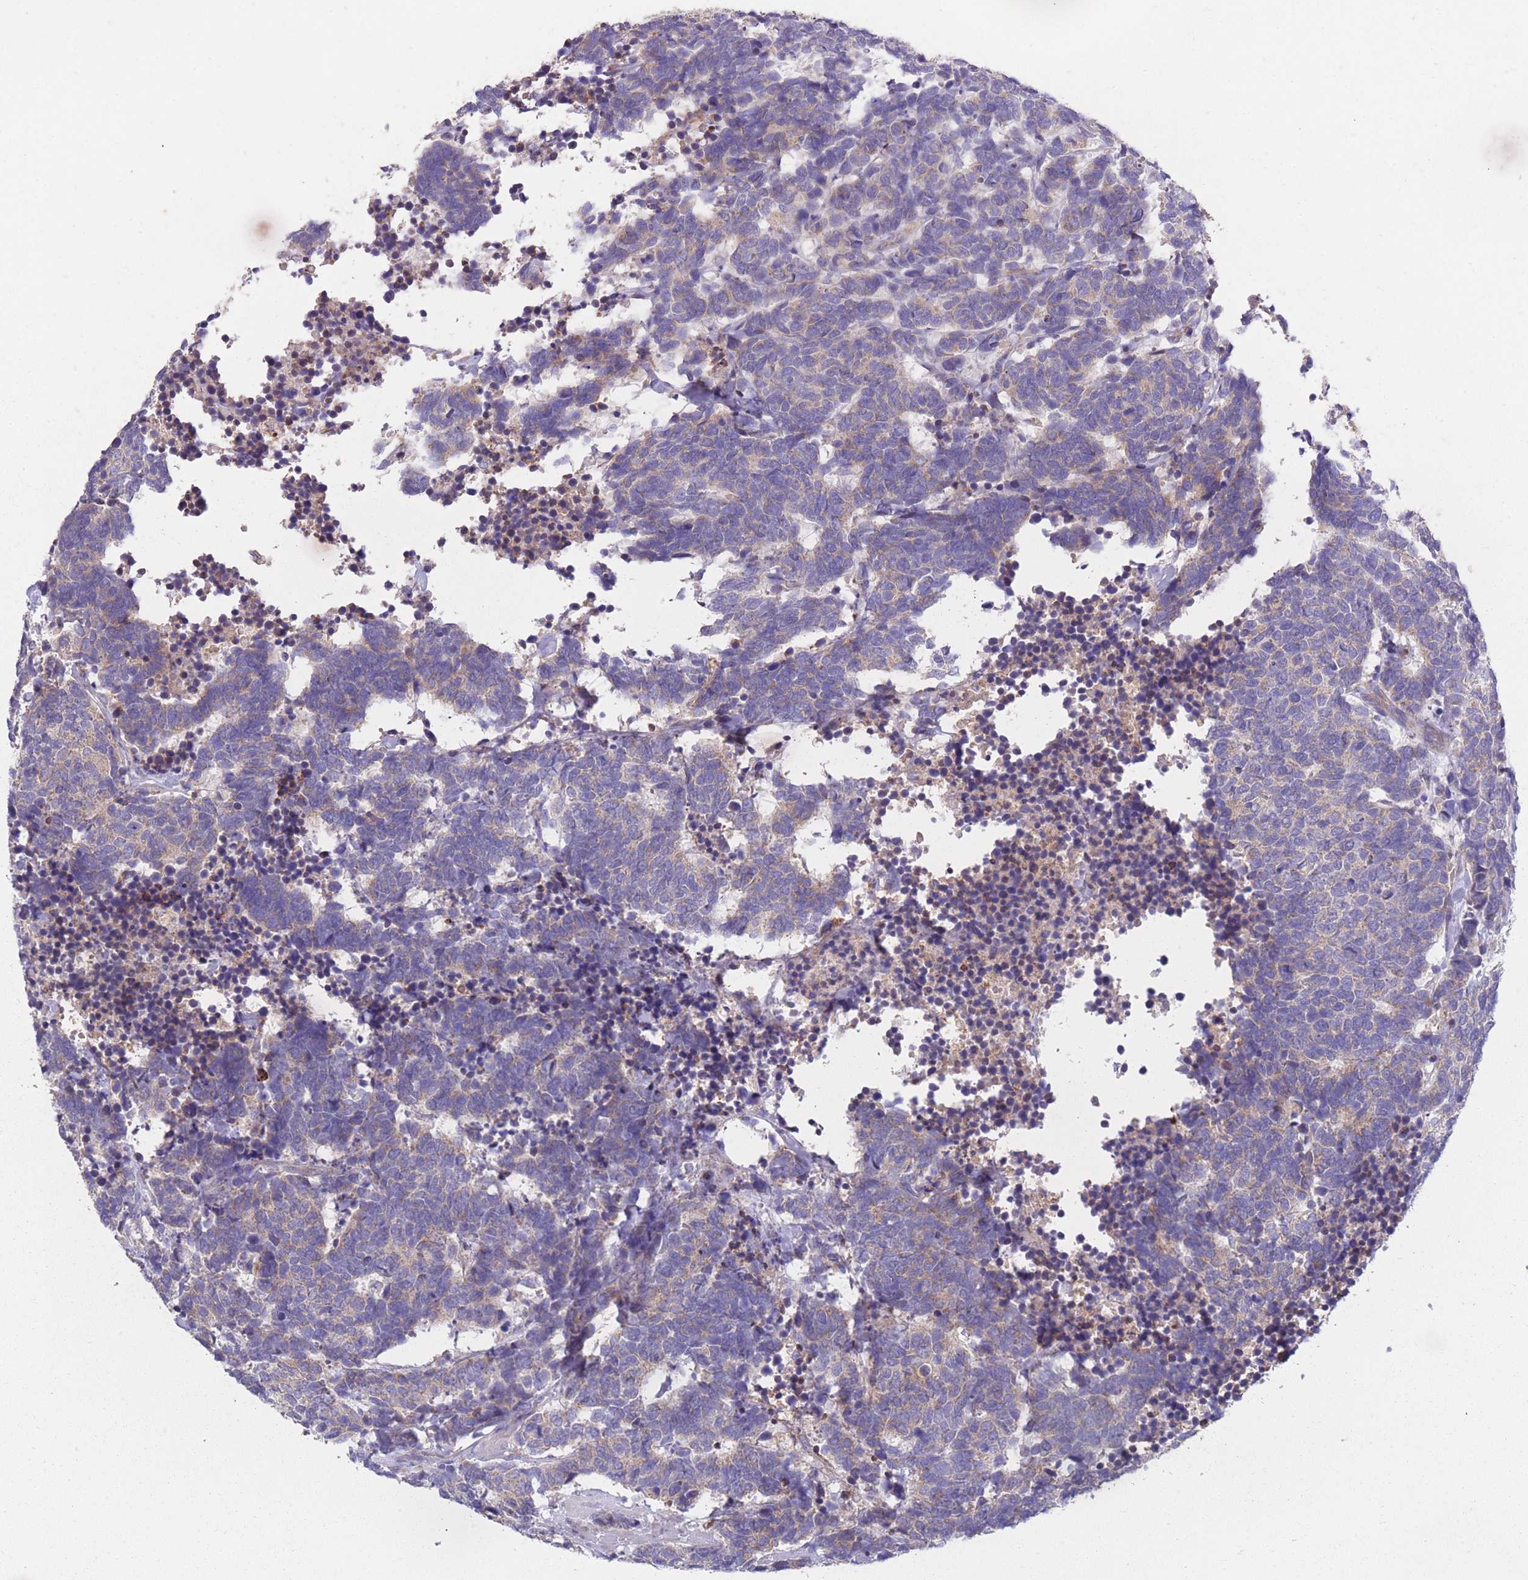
{"staining": {"intensity": "weak", "quantity": "25%-75%", "location": "cytoplasmic/membranous"}, "tissue": "carcinoid", "cell_type": "Tumor cells", "image_type": "cancer", "snomed": [{"axis": "morphology", "description": "Carcinoma, NOS"}, {"axis": "morphology", "description": "Carcinoid, malignant, NOS"}, {"axis": "topography", "description": "Urinary bladder"}], "caption": "This is an image of immunohistochemistry staining of carcinoid, which shows weak expression in the cytoplasmic/membranous of tumor cells.", "gene": "STIM2", "patient": {"sex": "male", "age": 57}}